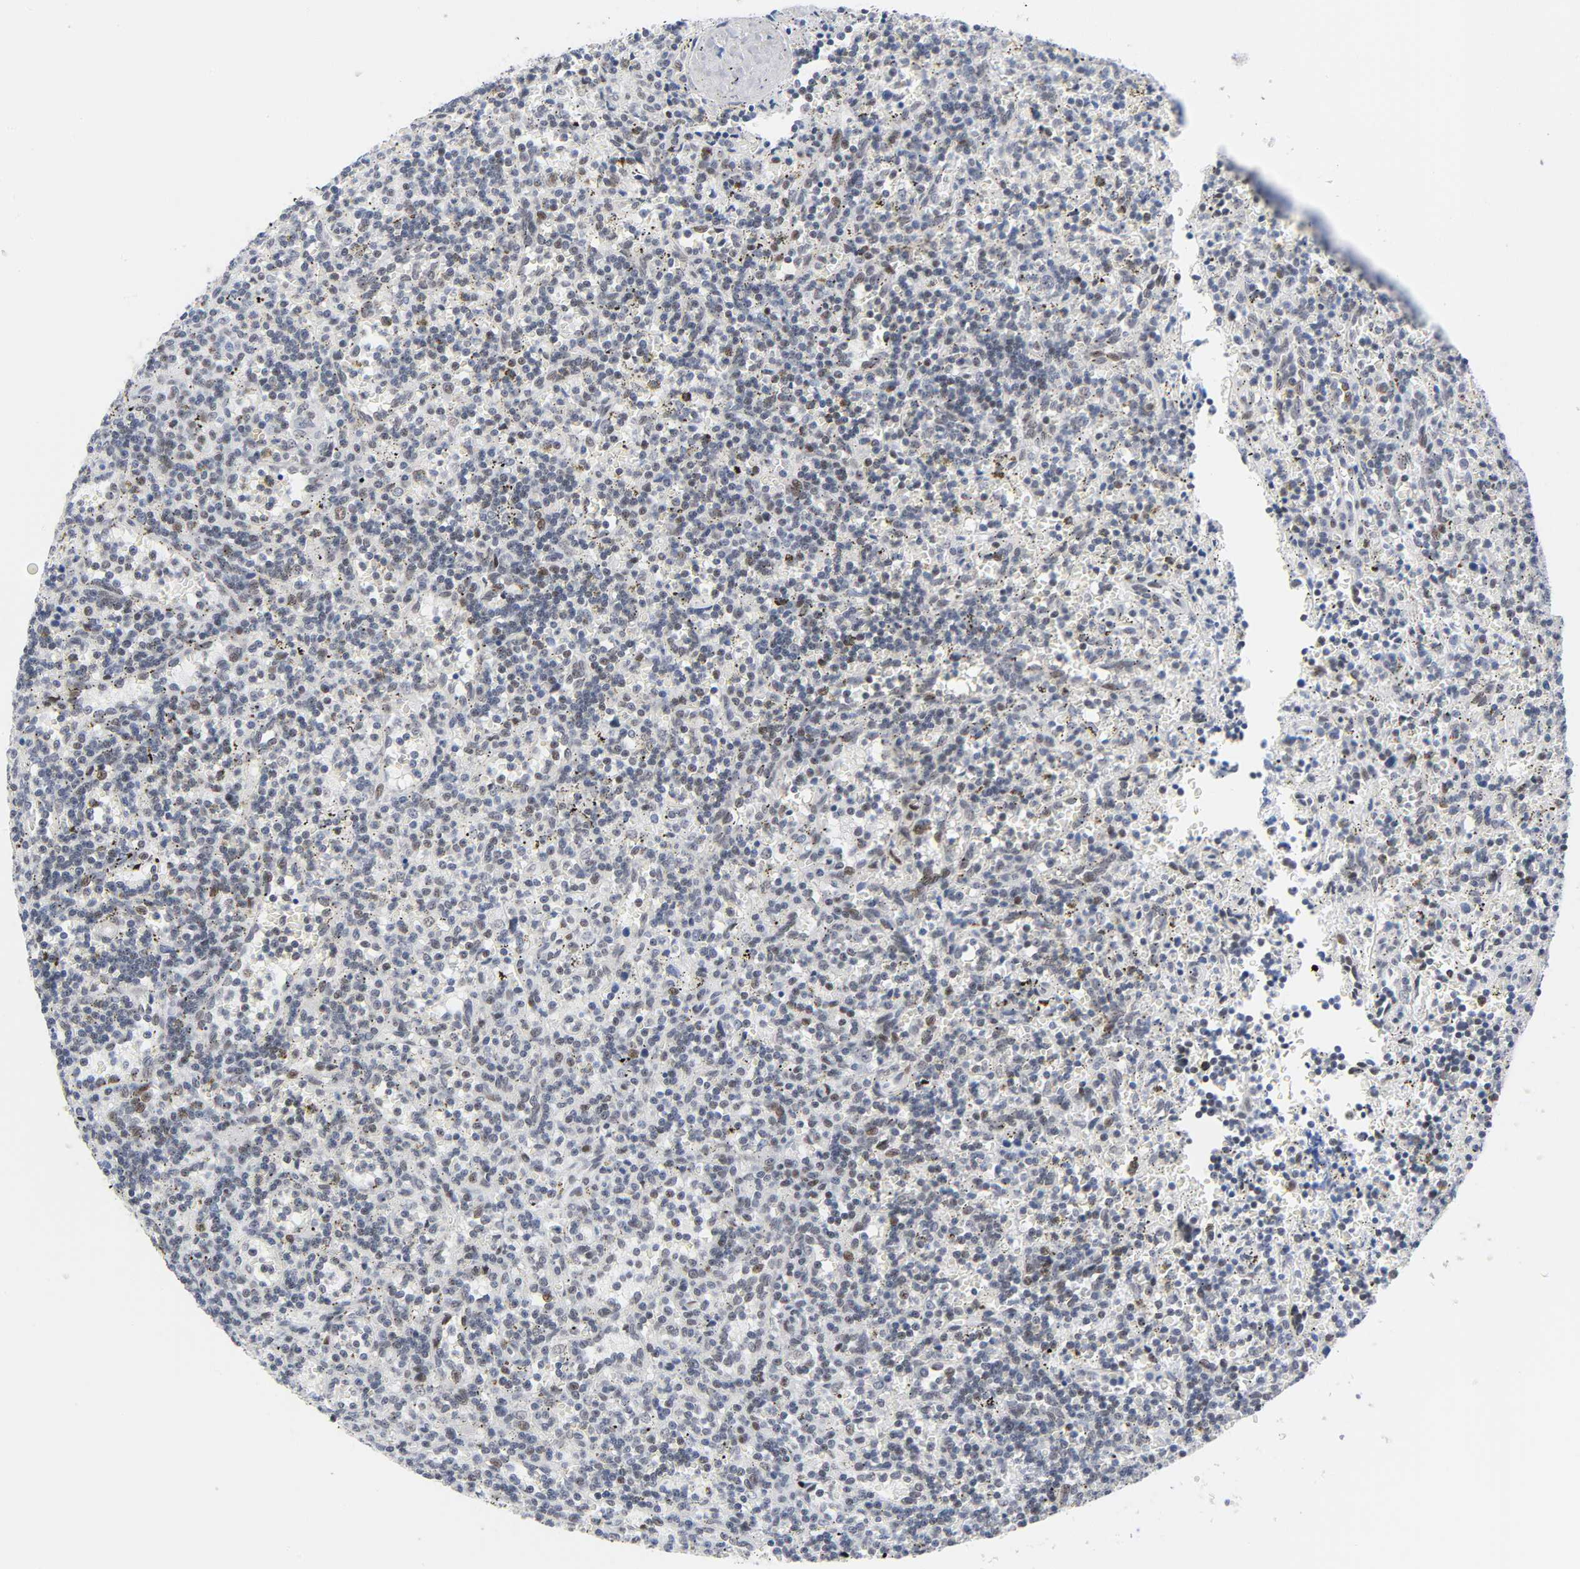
{"staining": {"intensity": "weak", "quantity": "<25%", "location": "nuclear"}, "tissue": "lymphoma", "cell_type": "Tumor cells", "image_type": "cancer", "snomed": [{"axis": "morphology", "description": "Malignant lymphoma, non-Hodgkin's type, Low grade"}, {"axis": "topography", "description": "Spleen"}], "caption": "DAB immunohistochemical staining of lymphoma reveals no significant positivity in tumor cells. (DAB (3,3'-diaminobenzidine) immunohistochemistry (IHC) with hematoxylin counter stain).", "gene": "DIDO1", "patient": {"sex": "male", "age": 73}}